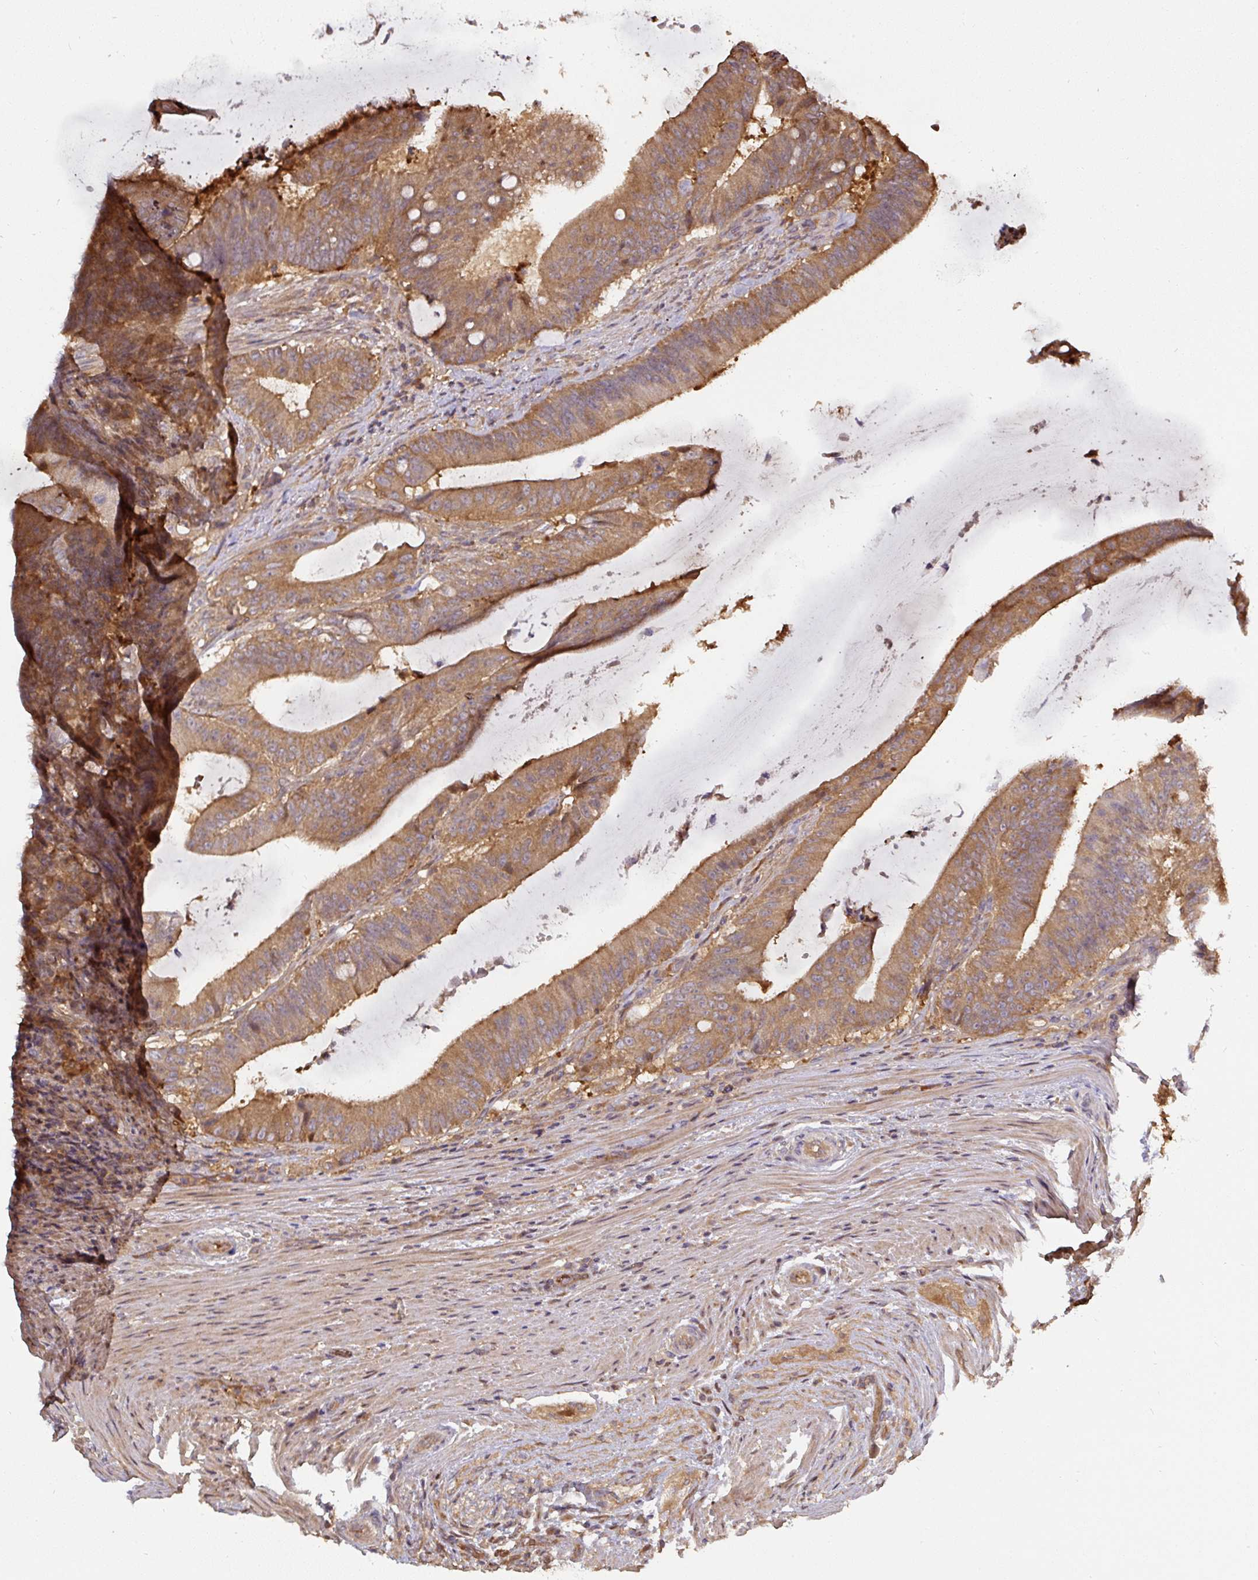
{"staining": {"intensity": "moderate", "quantity": ">75%", "location": "cytoplasmic/membranous"}, "tissue": "colorectal cancer", "cell_type": "Tumor cells", "image_type": "cancer", "snomed": [{"axis": "morphology", "description": "Adenocarcinoma, NOS"}, {"axis": "topography", "description": "Colon"}], "caption": "Human colorectal adenocarcinoma stained with a protein marker exhibits moderate staining in tumor cells.", "gene": "ST13", "patient": {"sex": "female", "age": 43}}